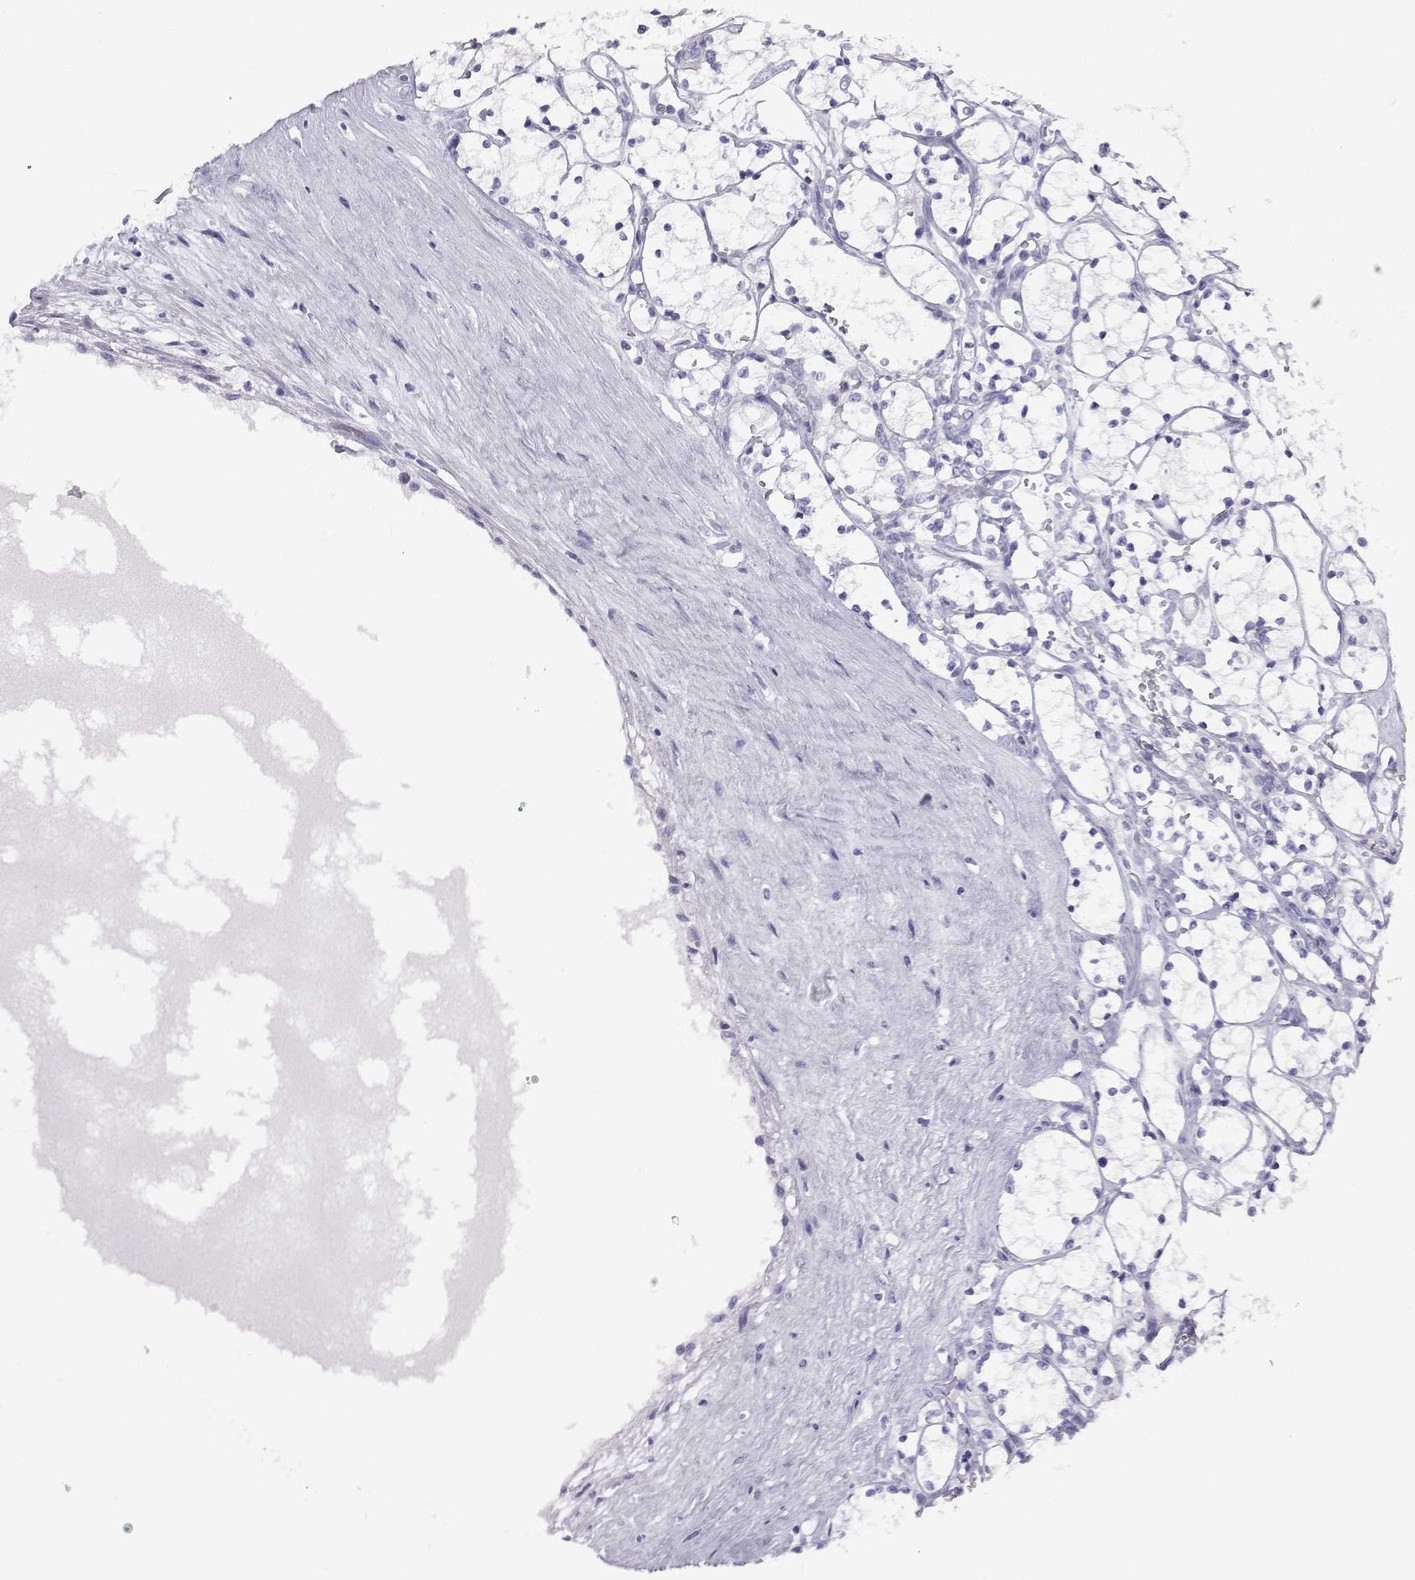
{"staining": {"intensity": "negative", "quantity": "none", "location": "none"}, "tissue": "renal cancer", "cell_type": "Tumor cells", "image_type": "cancer", "snomed": [{"axis": "morphology", "description": "Adenocarcinoma, NOS"}, {"axis": "topography", "description": "Kidney"}], "caption": "Renal cancer (adenocarcinoma) stained for a protein using immunohistochemistry demonstrates no expression tumor cells.", "gene": "PLIN4", "patient": {"sex": "female", "age": 69}}